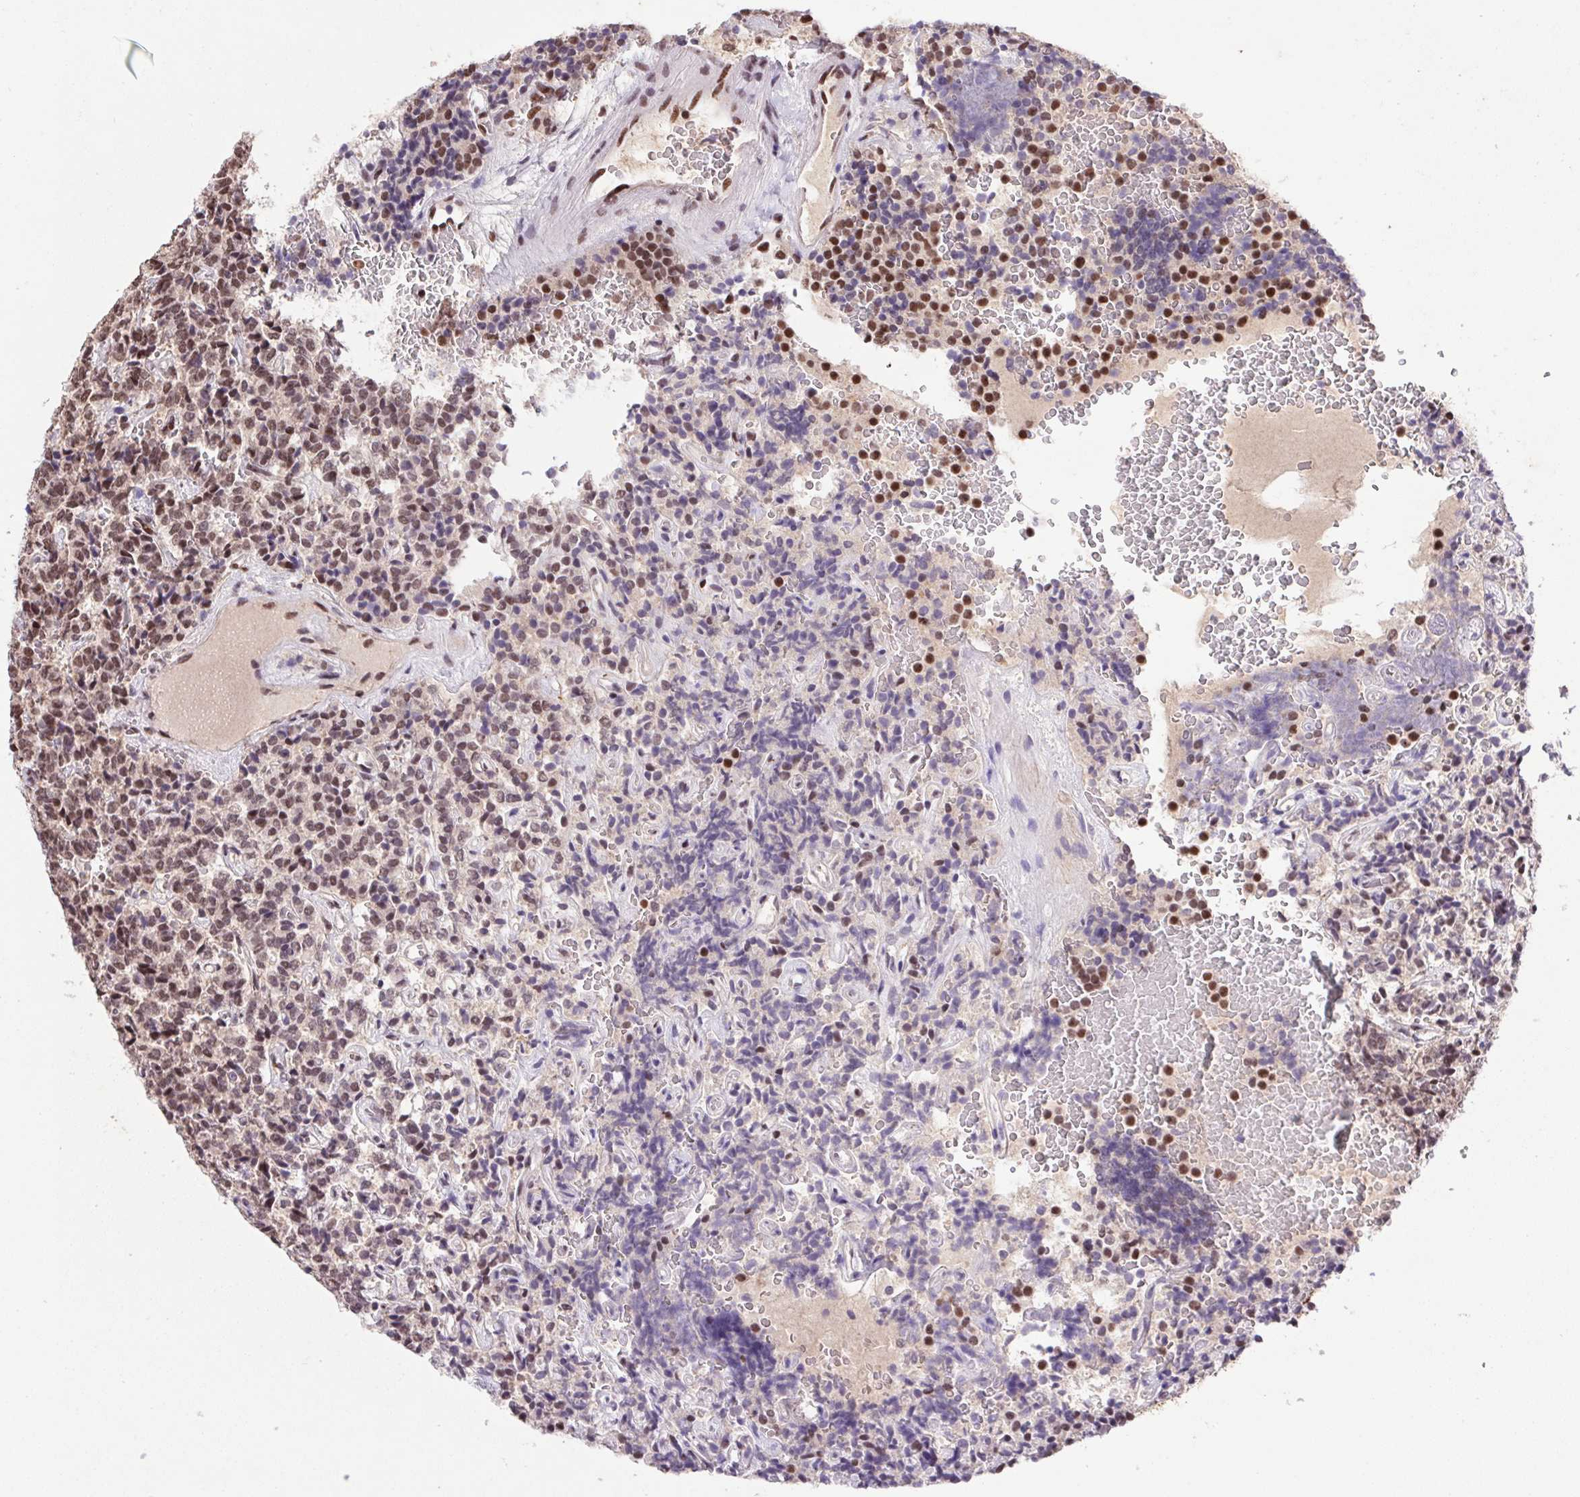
{"staining": {"intensity": "moderate", "quantity": ">75%", "location": "nuclear"}, "tissue": "carcinoid", "cell_type": "Tumor cells", "image_type": "cancer", "snomed": [{"axis": "morphology", "description": "Carcinoid, malignant, NOS"}, {"axis": "topography", "description": "Pancreas"}], "caption": "Malignant carcinoid tissue reveals moderate nuclear staining in about >75% of tumor cells", "gene": "LDLRAD4", "patient": {"sex": "male", "age": 36}}